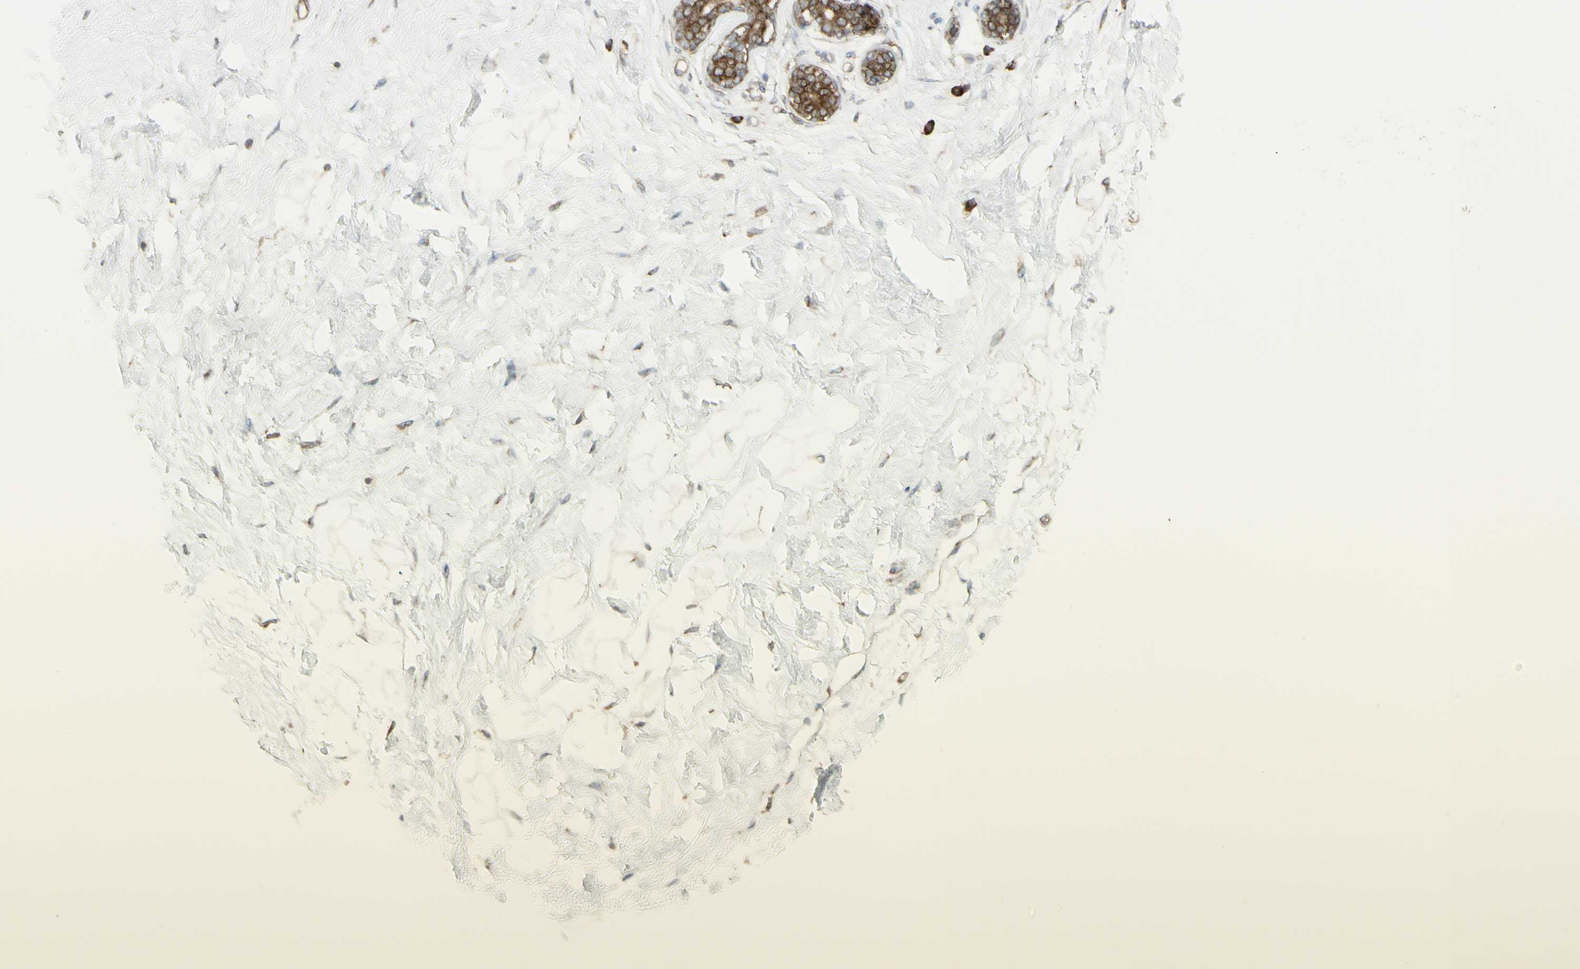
{"staining": {"intensity": "weak", "quantity": ">75%", "location": "cytoplasmic/membranous"}, "tissue": "breast", "cell_type": "Adipocytes", "image_type": "normal", "snomed": [{"axis": "morphology", "description": "Normal tissue, NOS"}, {"axis": "topography", "description": "Breast"}], "caption": "Weak cytoplasmic/membranous positivity for a protein is seen in about >75% of adipocytes of normal breast using immunohistochemistry.", "gene": "FKBP3", "patient": {"sex": "female", "age": 23}}